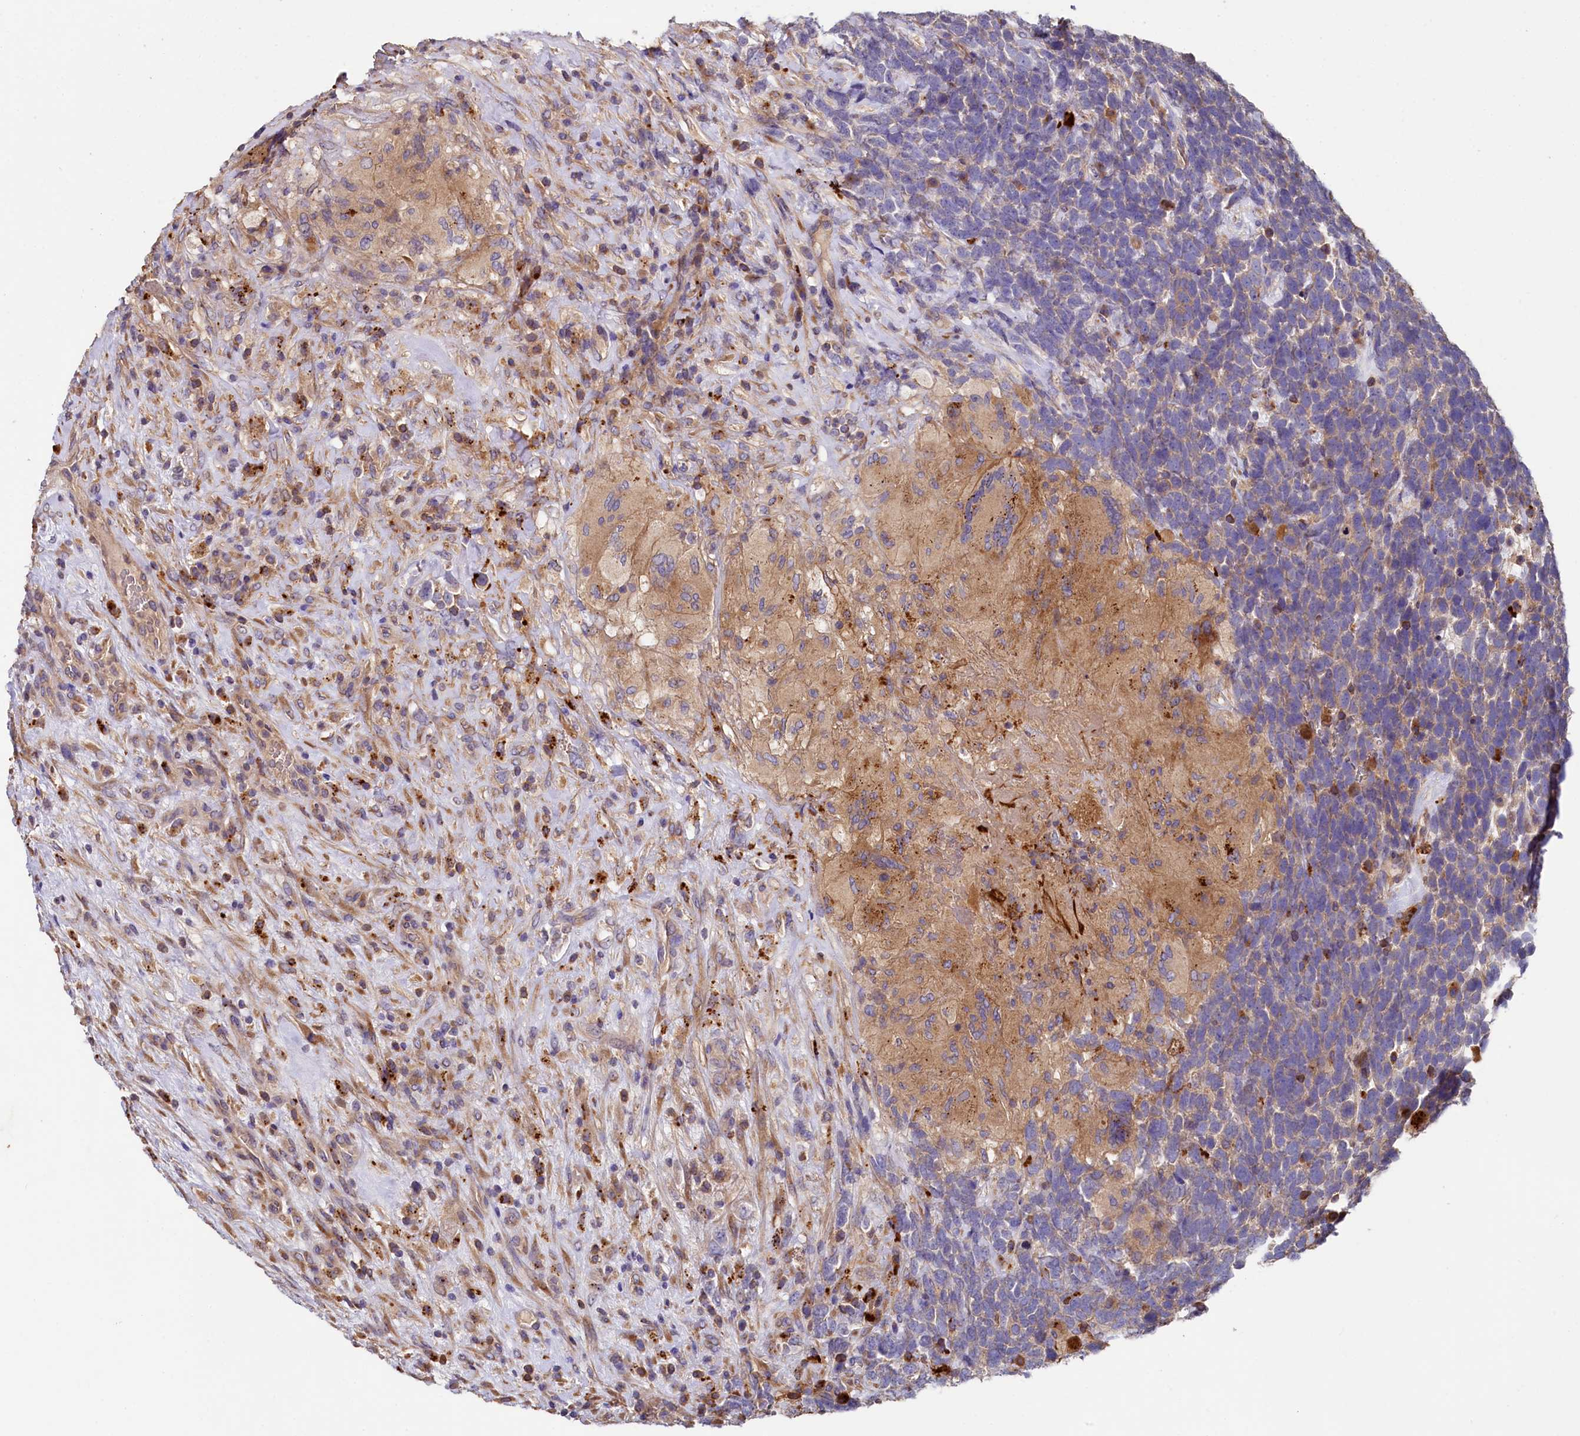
{"staining": {"intensity": "negative", "quantity": "none", "location": "none"}, "tissue": "urothelial cancer", "cell_type": "Tumor cells", "image_type": "cancer", "snomed": [{"axis": "morphology", "description": "Urothelial carcinoma, High grade"}, {"axis": "topography", "description": "Urinary bladder"}], "caption": "Urothelial cancer was stained to show a protein in brown. There is no significant staining in tumor cells.", "gene": "SPRYD3", "patient": {"sex": "female", "age": 82}}